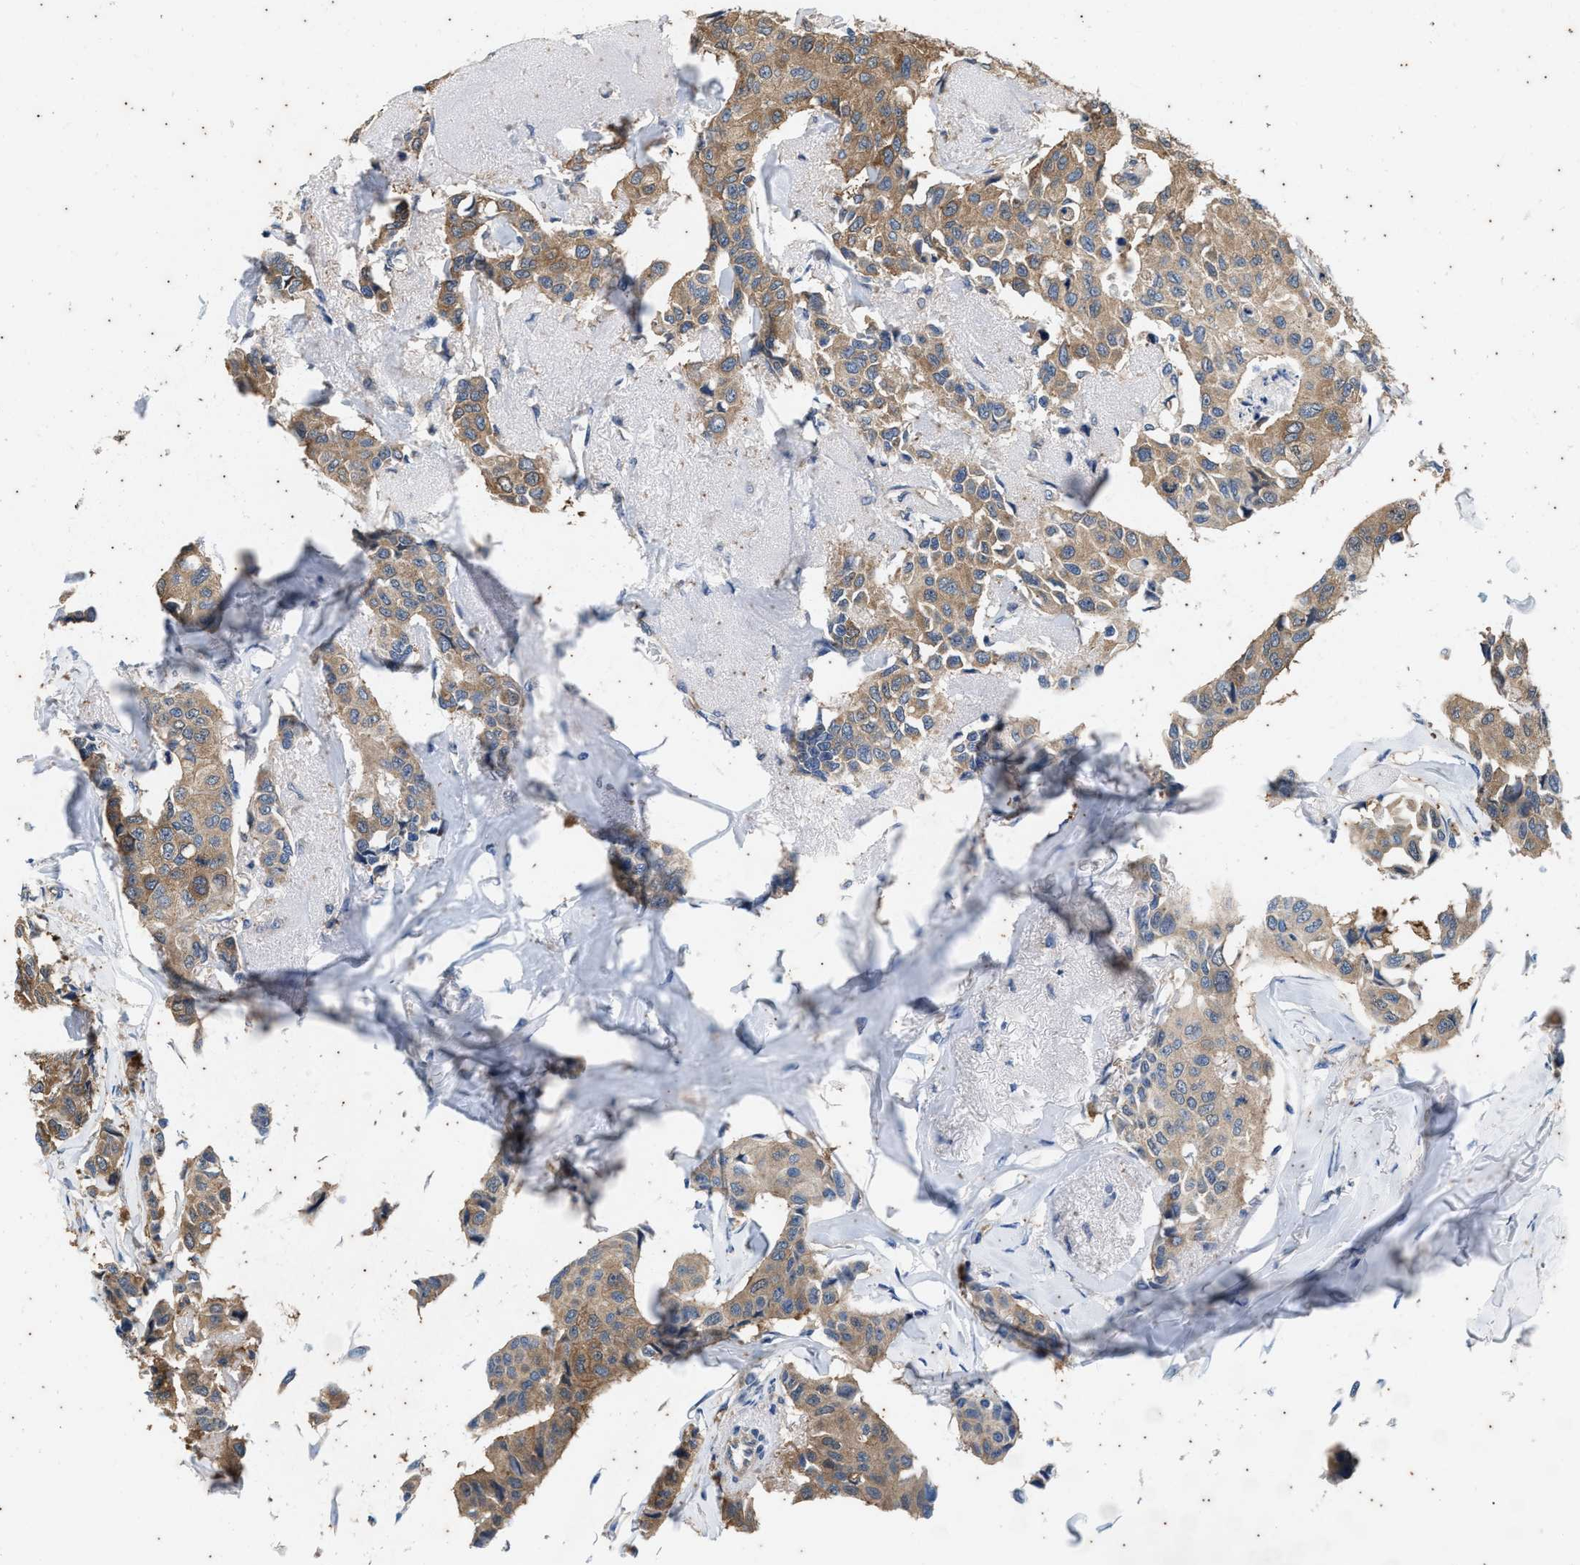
{"staining": {"intensity": "moderate", "quantity": ">75%", "location": "cytoplasmic/membranous"}, "tissue": "breast cancer", "cell_type": "Tumor cells", "image_type": "cancer", "snomed": [{"axis": "morphology", "description": "Duct carcinoma"}, {"axis": "topography", "description": "Breast"}], "caption": "Intraductal carcinoma (breast) stained with immunohistochemistry demonstrates moderate cytoplasmic/membranous positivity in about >75% of tumor cells.", "gene": "COX19", "patient": {"sex": "female", "age": 80}}